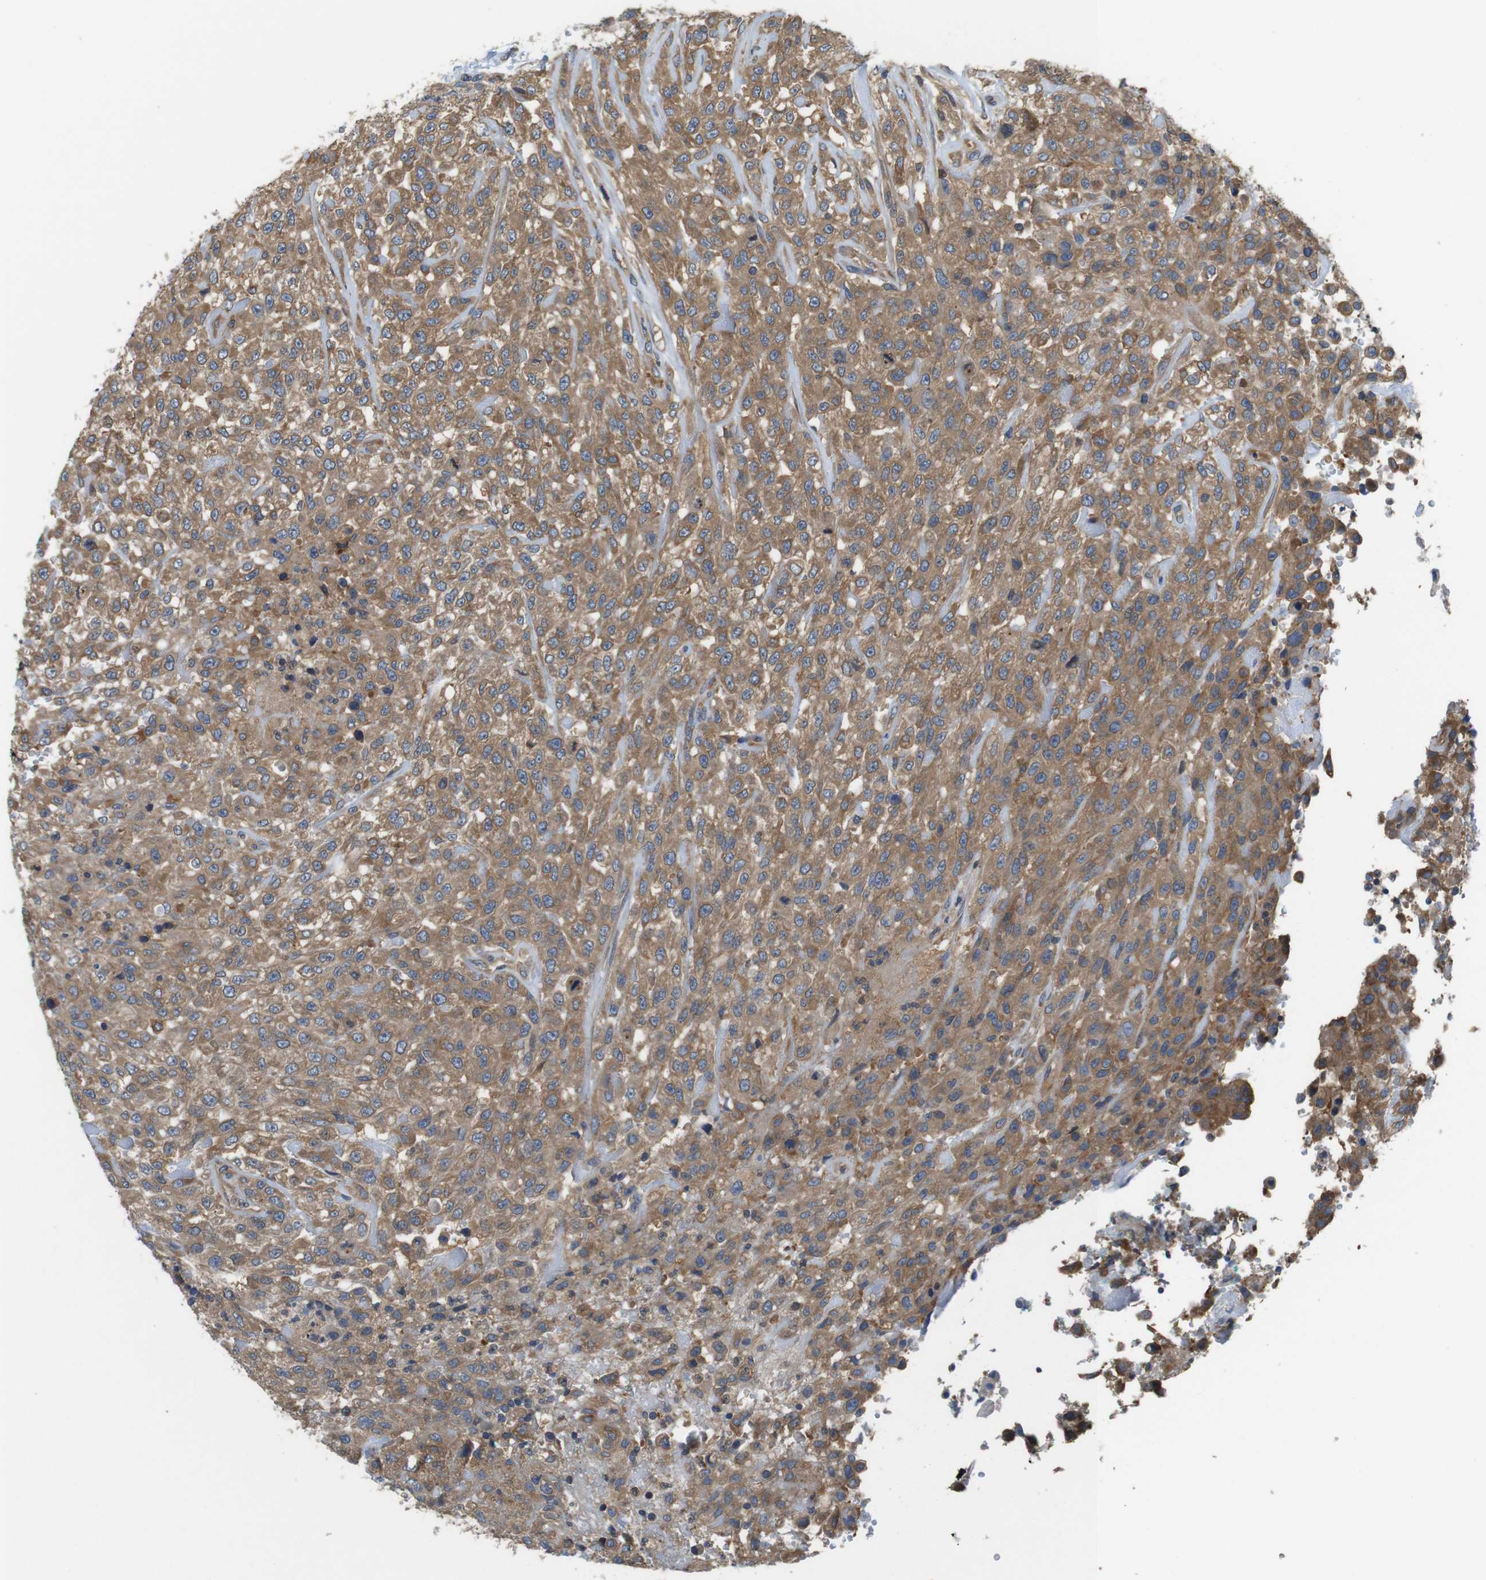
{"staining": {"intensity": "moderate", "quantity": ">75%", "location": "cytoplasmic/membranous"}, "tissue": "urothelial cancer", "cell_type": "Tumor cells", "image_type": "cancer", "snomed": [{"axis": "morphology", "description": "Urothelial carcinoma, High grade"}, {"axis": "topography", "description": "Urinary bladder"}], "caption": "This is a photomicrograph of IHC staining of urothelial cancer, which shows moderate positivity in the cytoplasmic/membranous of tumor cells.", "gene": "DCTN1", "patient": {"sex": "male", "age": 46}}